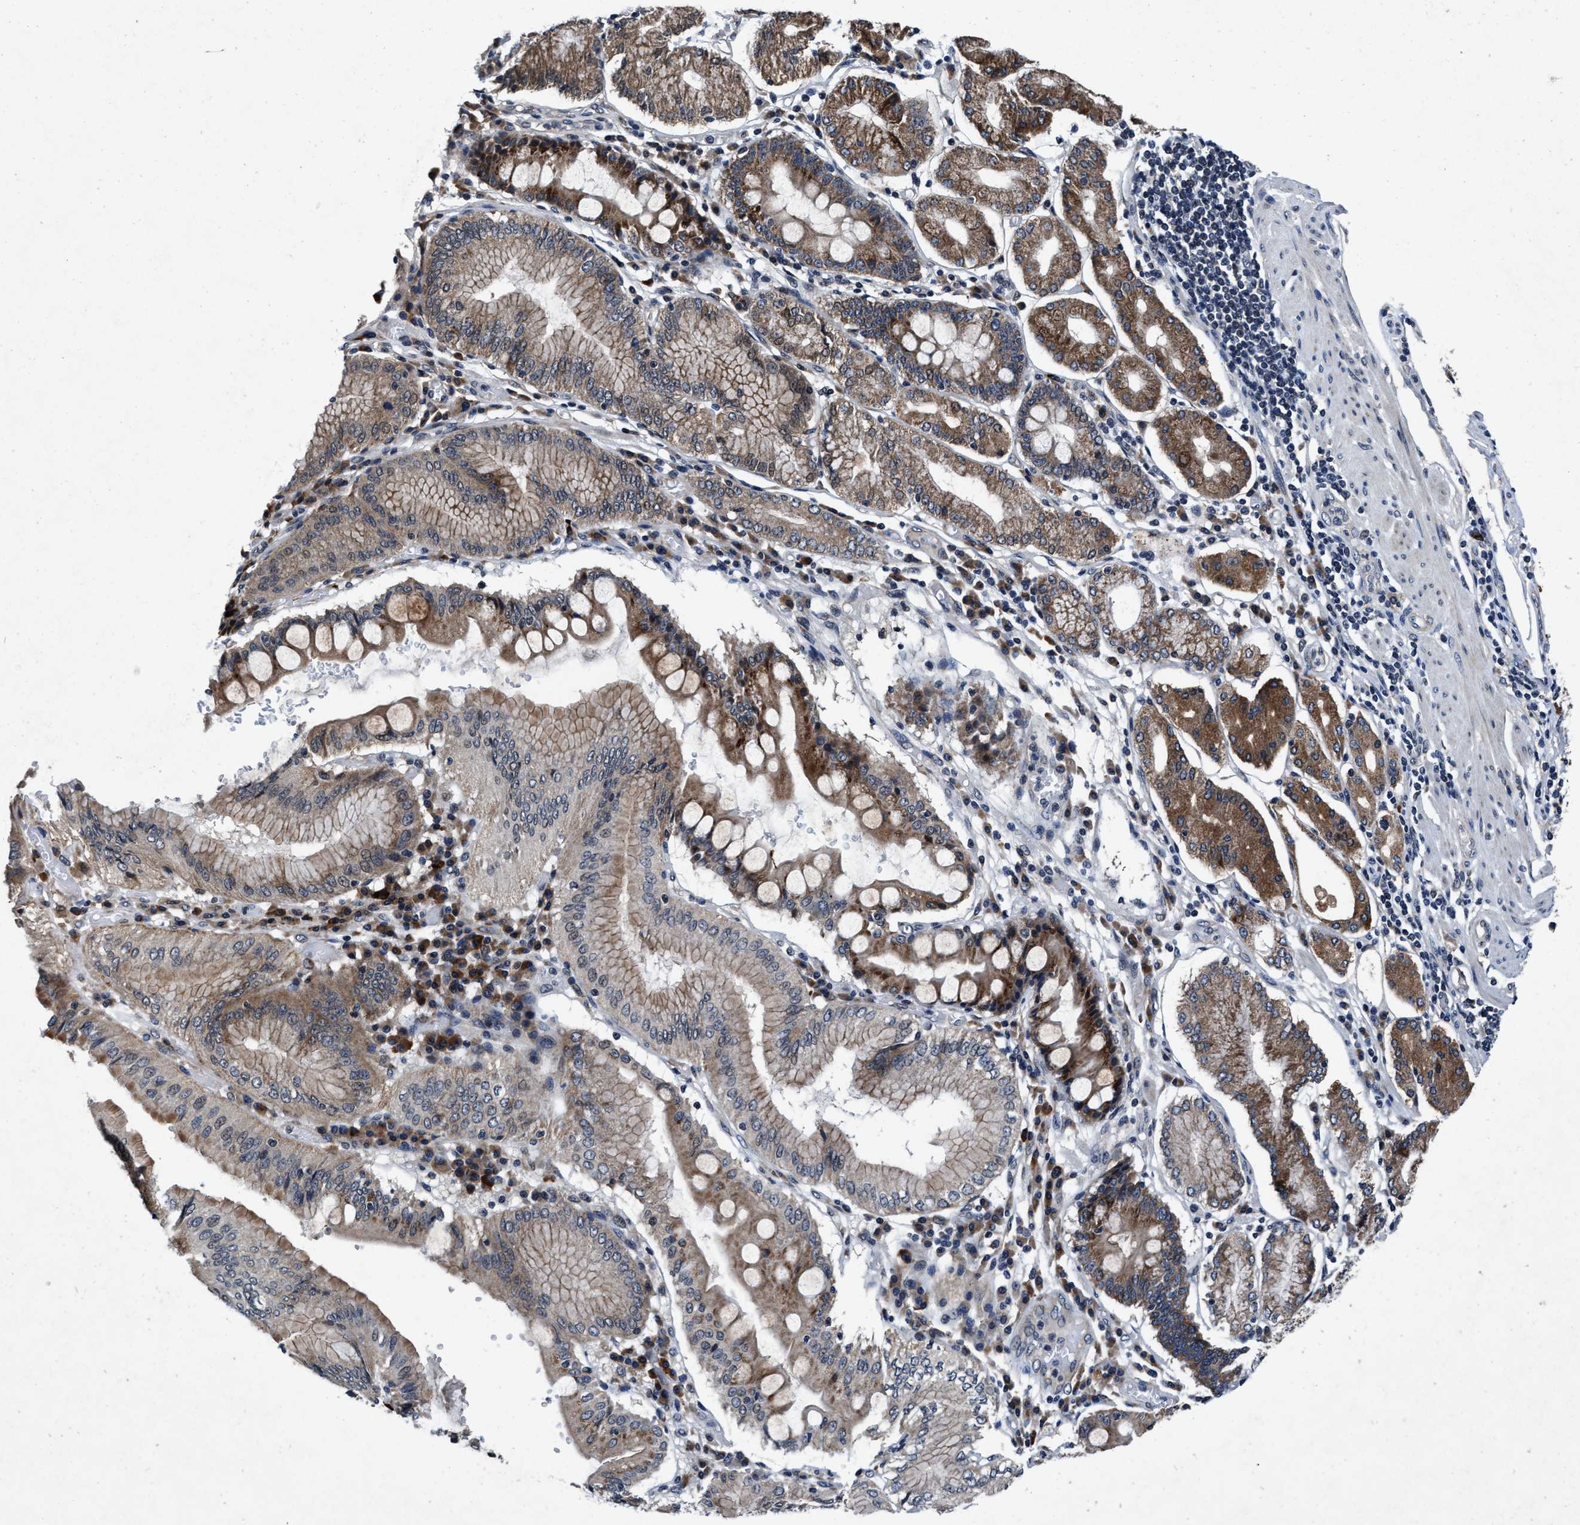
{"staining": {"intensity": "moderate", "quantity": ">75%", "location": "cytoplasmic/membranous"}, "tissue": "stomach cancer", "cell_type": "Tumor cells", "image_type": "cancer", "snomed": [{"axis": "morphology", "description": "Adenocarcinoma, NOS"}, {"axis": "topography", "description": "Stomach"}], "caption": "Protein staining of stomach cancer (adenocarcinoma) tissue reveals moderate cytoplasmic/membranous positivity in about >75% of tumor cells.", "gene": "TMEM53", "patient": {"sex": "female", "age": 73}}